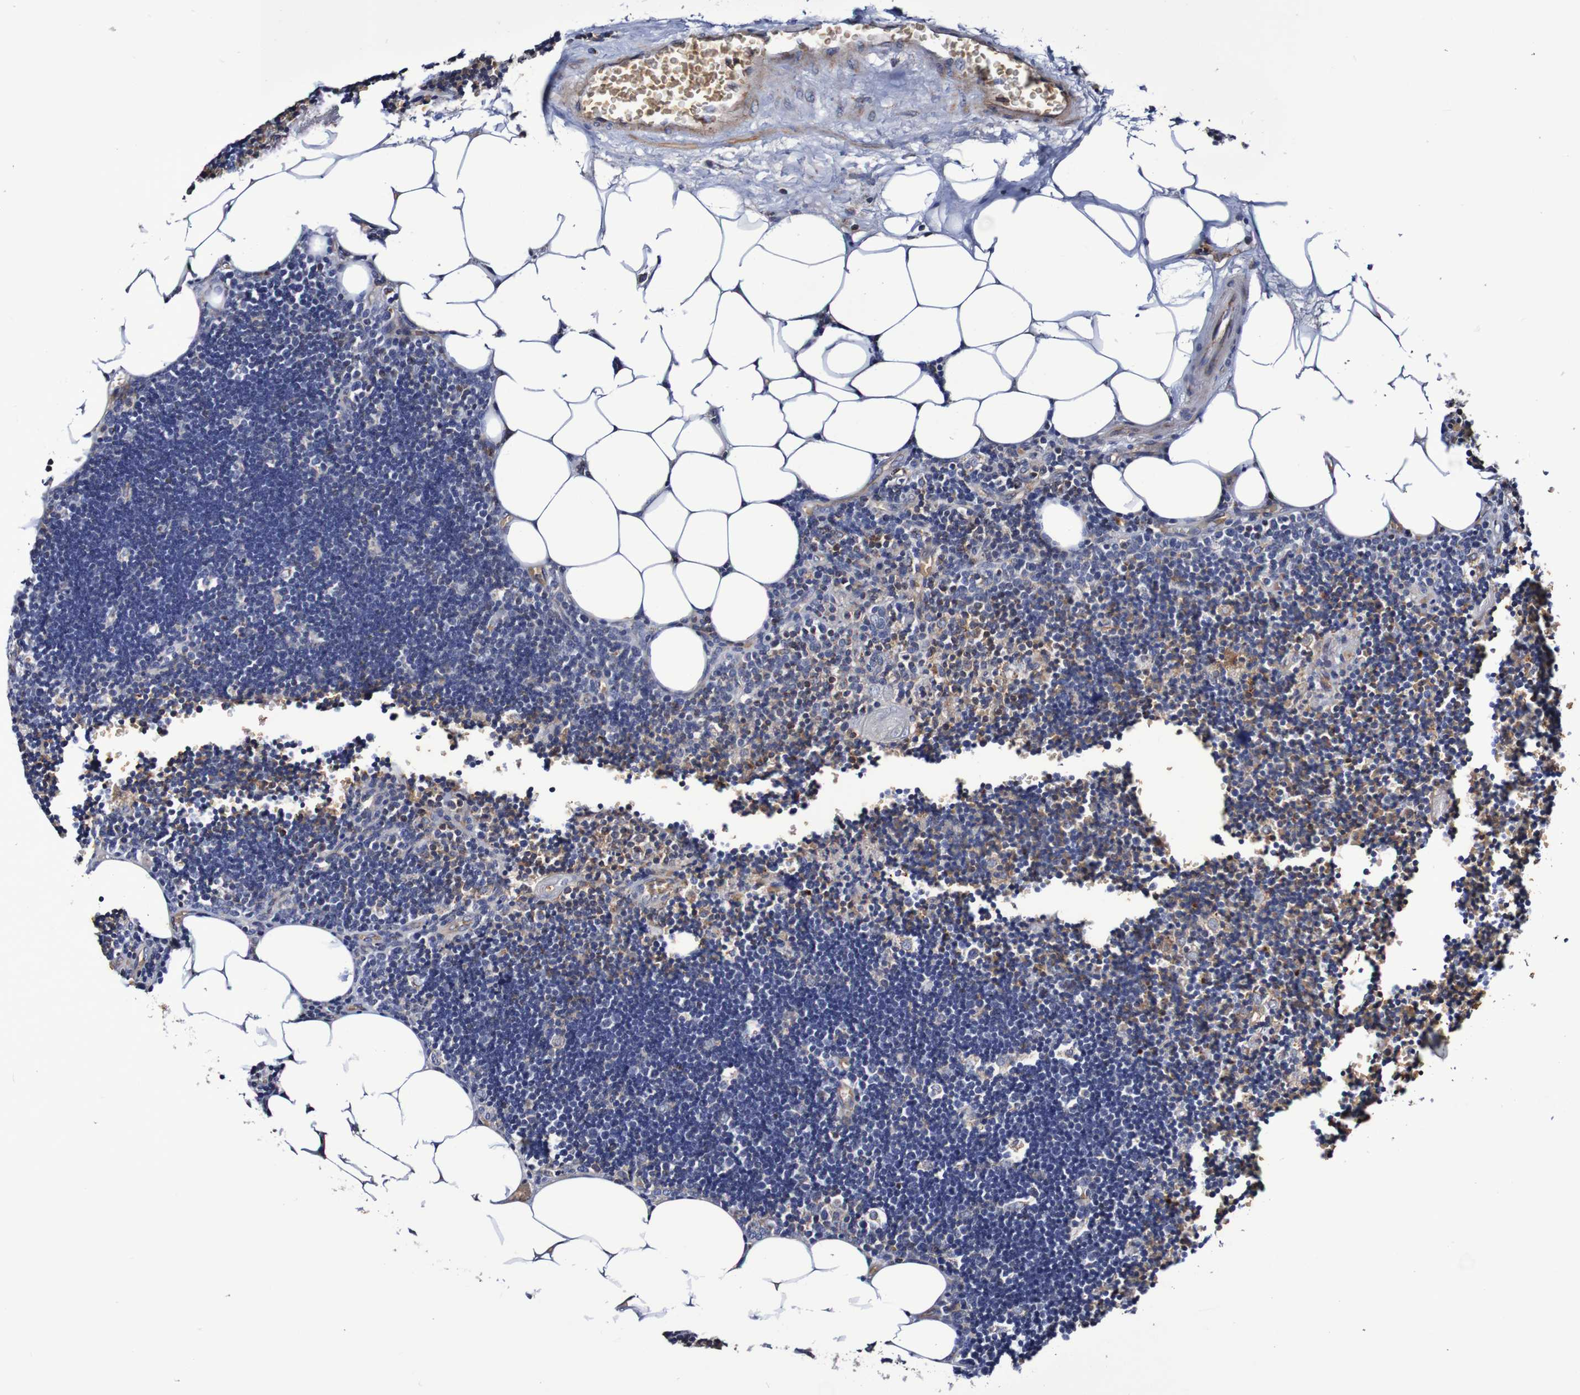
{"staining": {"intensity": "moderate", "quantity": "<25%", "location": "cytoplasmic/membranous"}, "tissue": "lymph node", "cell_type": "Germinal center cells", "image_type": "normal", "snomed": [{"axis": "morphology", "description": "Normal tissue, NOS"}, {"axis": "topography", "description": "Lymph node"}], "caption": "Immunohistochemical staining of unremarkable human lymph node reveals <25% levels of moderate cytoplasmic/membranous protein positivity in approximately <25% of germinal center cells. The staining is performed using DAB (3,3'-diaminobenzidine) brown chromogen to label protein expression. The nuclei are counter-stained blue using hematoxylin.", "gene": "WNT4", "patient": {"sex": "male", "age": 33}}